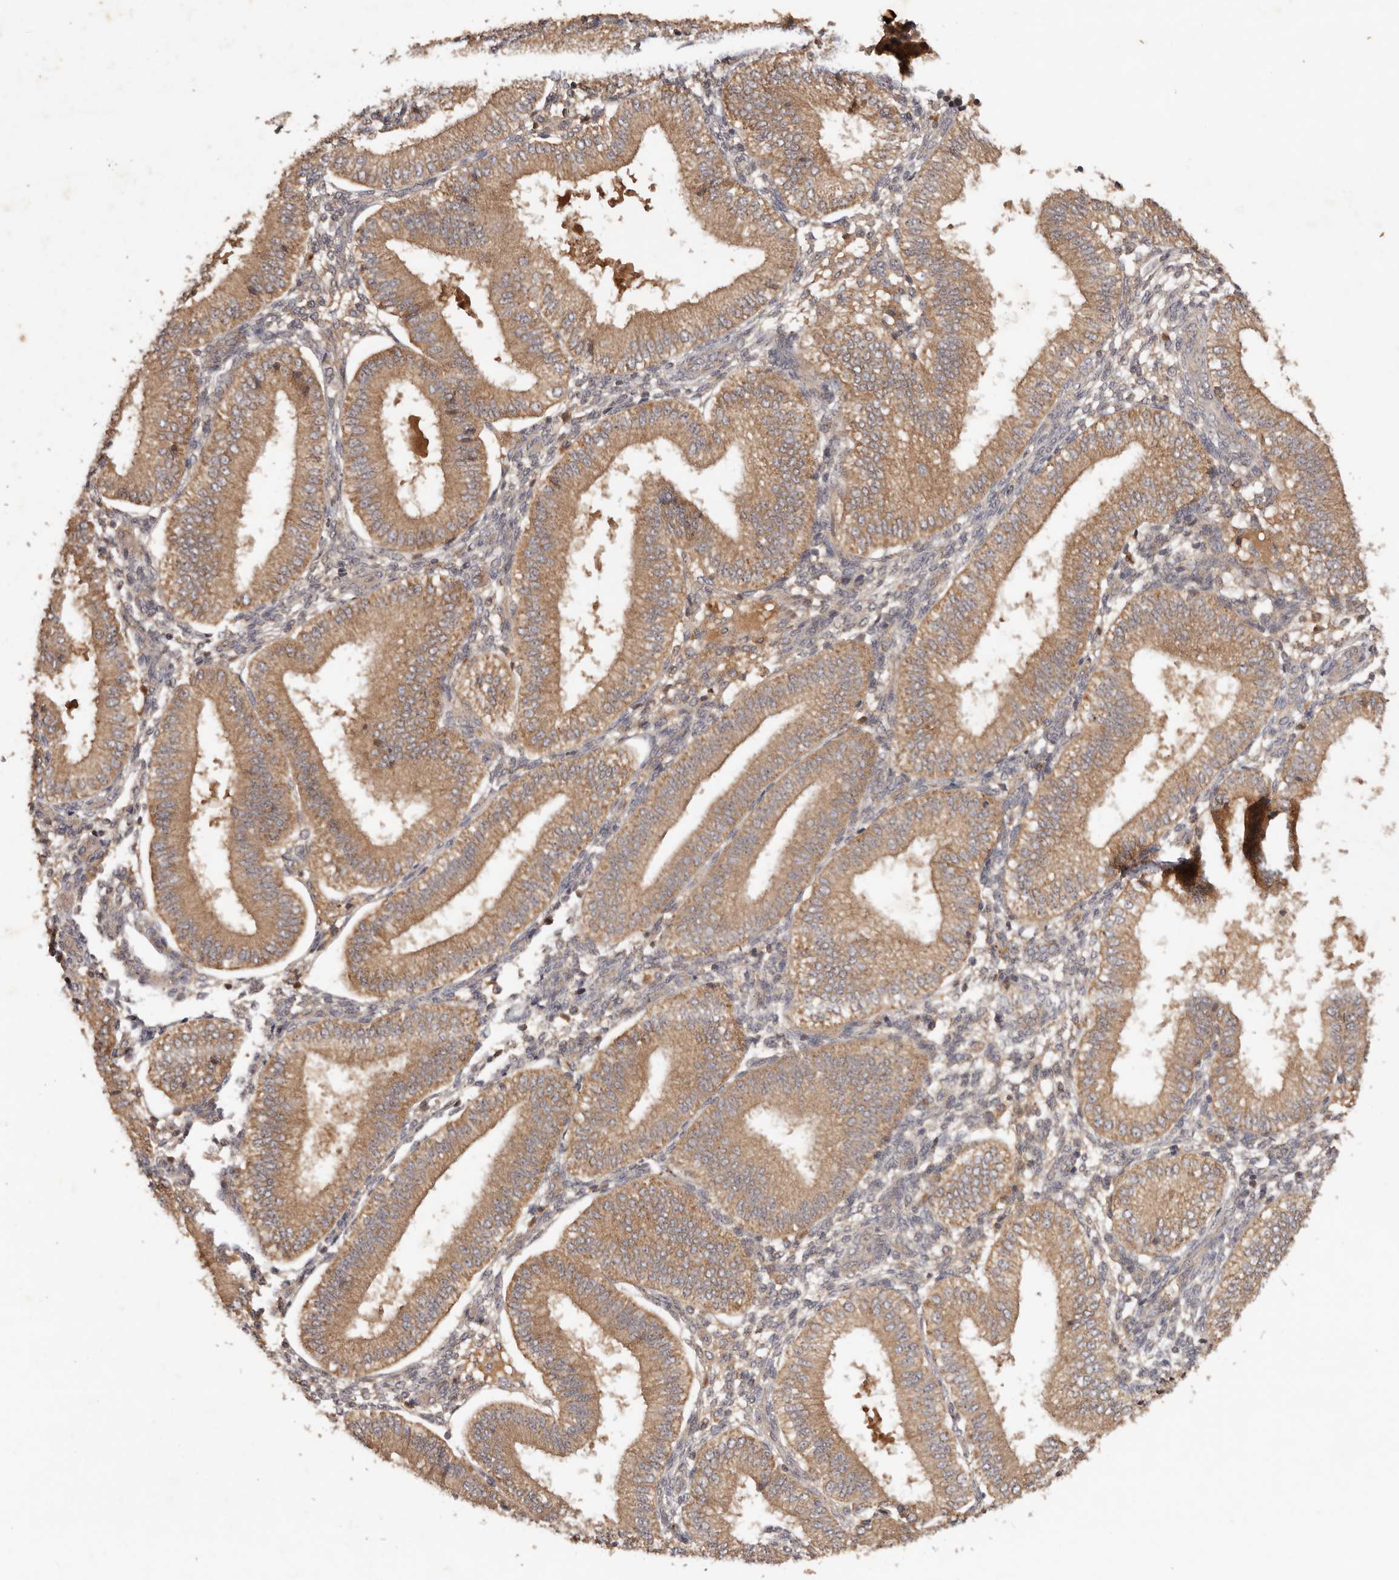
{"staining": {"intensity": "negative", "quantity": "none", "location": "none"}, "tissue": "endometrium", "cell_type": "Cells in endometrial stroma", "image_type": "normal", "snomed": [{"axis": "morphology", "description": "Normal tissue, NOS"}, {"axis": "topography", "description": "Endometrium"}], "caption": "Protein analysis of unremarkable endometrium reveals no significant staining in cells in endometrial stroma. (Brightfield microscopy of DAB immunohistochemistry at high magnification).", "gene": "PKIB", "patient": {"sex": "female", "age": 39}}